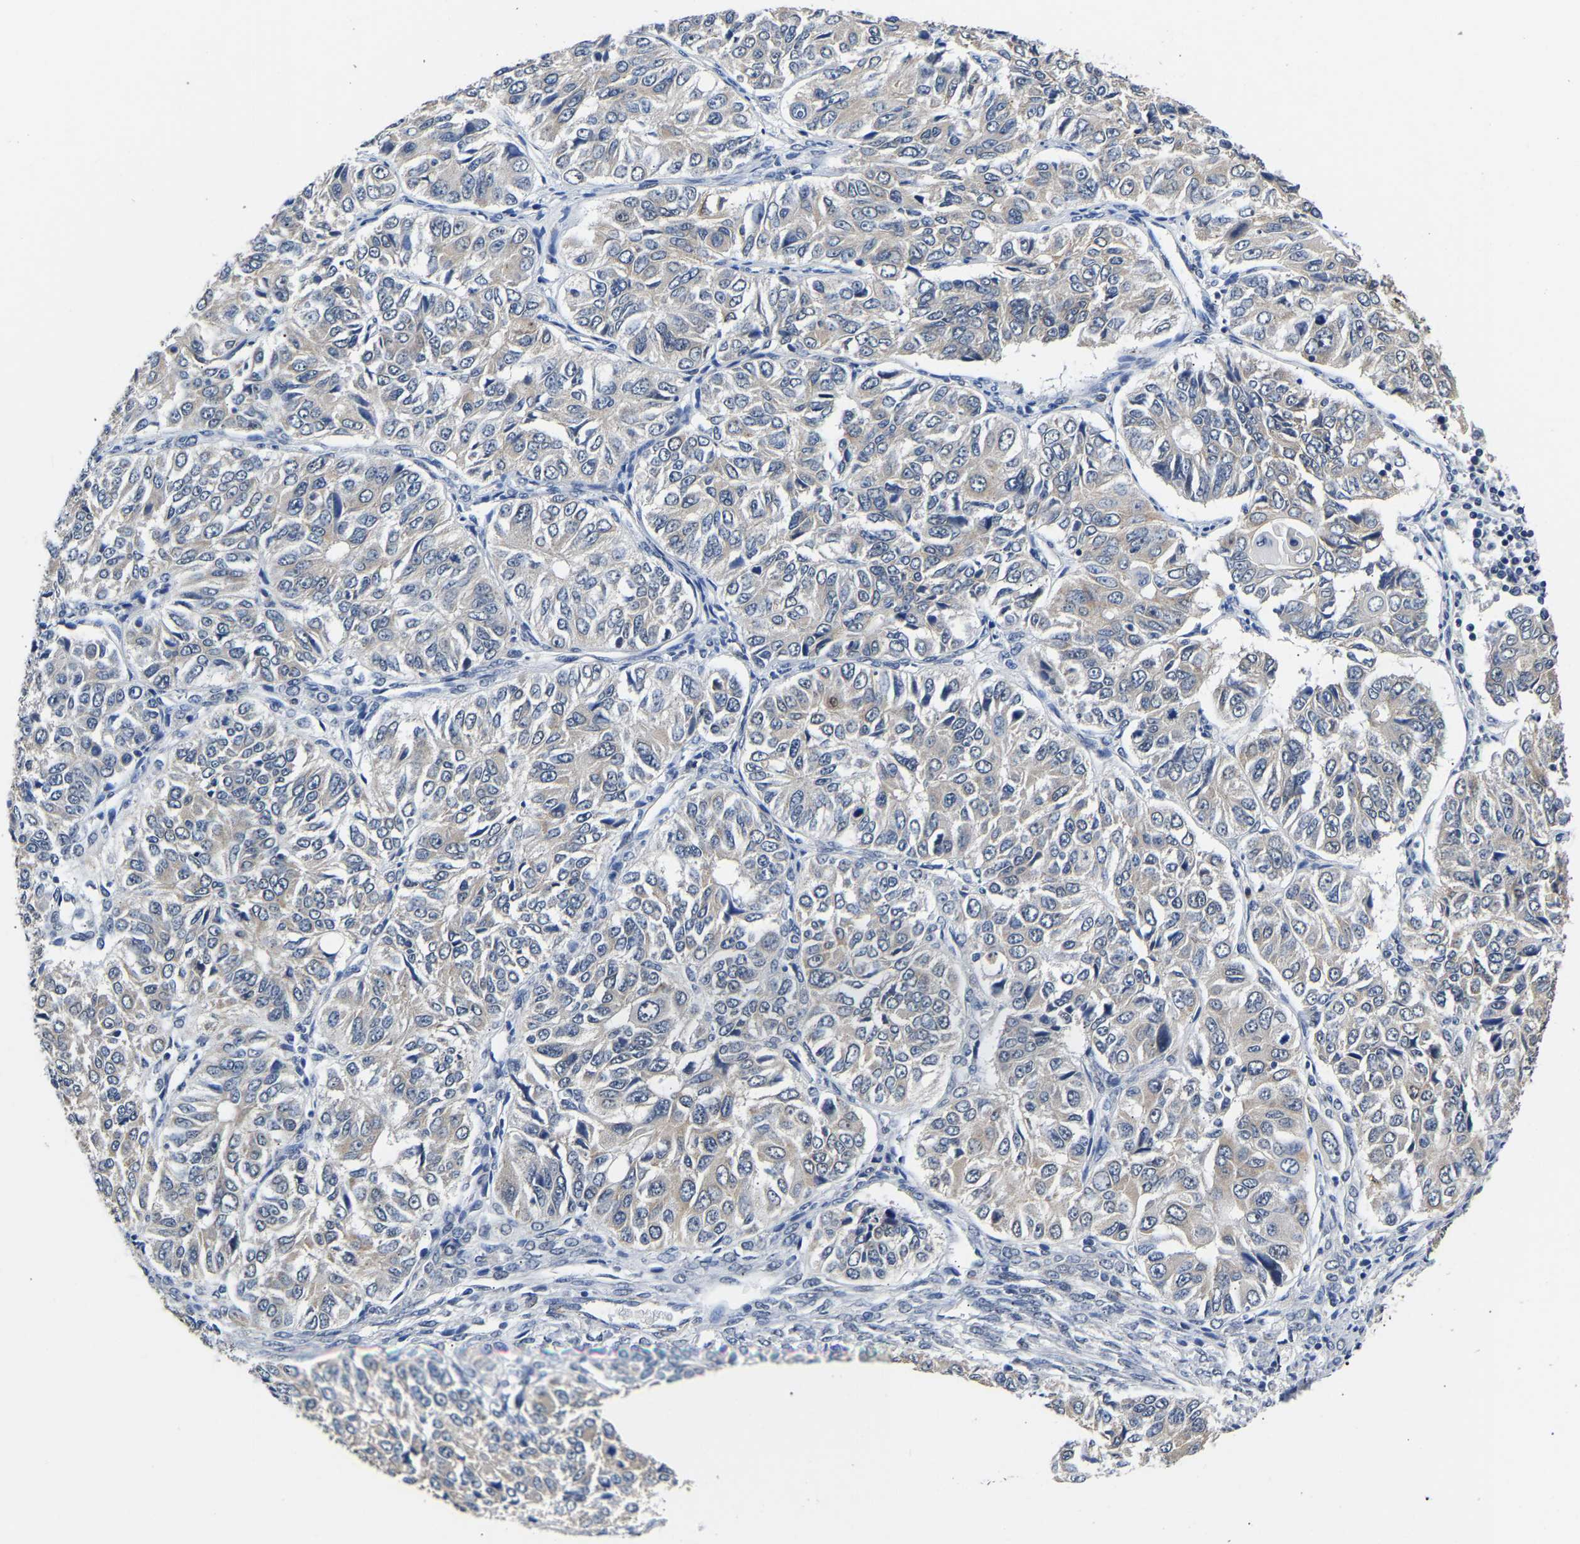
{"staining": {"intensity": "negative", "quantity": "none", "location": "none"}, "tissue": "ovarian cancer", "cell_type": "Tumor cells", "image_type": "cancer", "snomed": [{"axis": "morphology", "description": "Carcinoma, endometroid"}, {"axis": "topography", "description": "Ovary"}], "caption": "Tumor cells show no significant positivity in ovarian cancer (endometroid carcinoma). The staining was performed using DAB to visualize the protein expression in brown, while the nuclei were stained in blue with hematoxylin (Magnification: 20x).", "gene": "METTL16", "patient": {"sex": "female", "age": 51}}